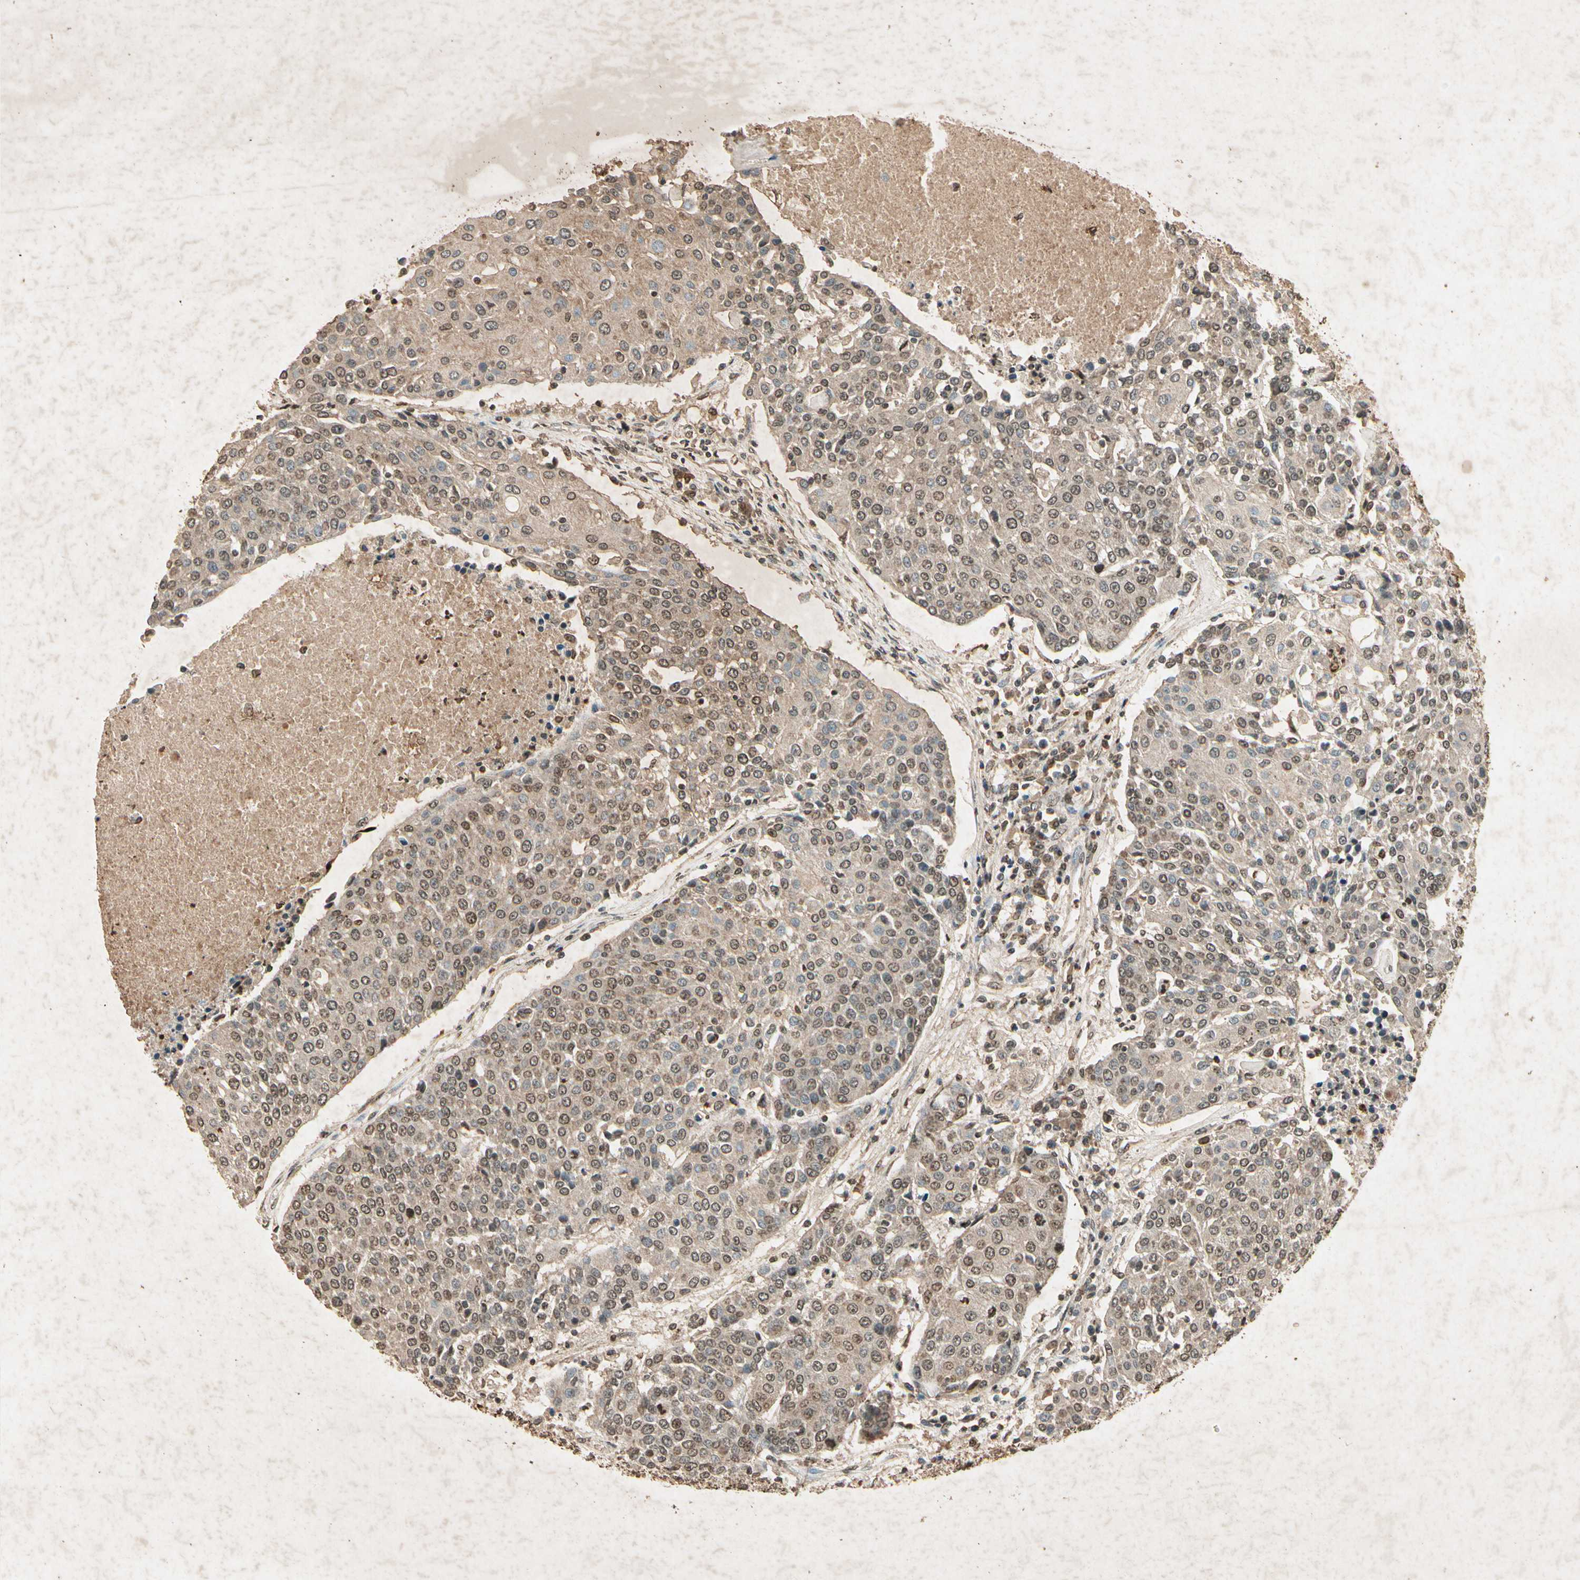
{"staining": {"intensity": "weak", "quantity": ">75%", "location": "cytoplasmic/membranous"}, "tissue": "urothelial cancer", "cell_type": "Tumor cells", "image_type": "cancer", "snomed": [{"axis": "morphology", "description": "Urothelial carcinoma, High grade"}, {"axis": "topography", "description": "Urinary bladder"}], "caption": "Protein expression by immunohistochemistry exhibits weak cytoplasmic/membranous positivity in about >75% of tumor cells in urothelial cancer.", "gene": "GC", "patient": {"sex": "female", "age": 85}}